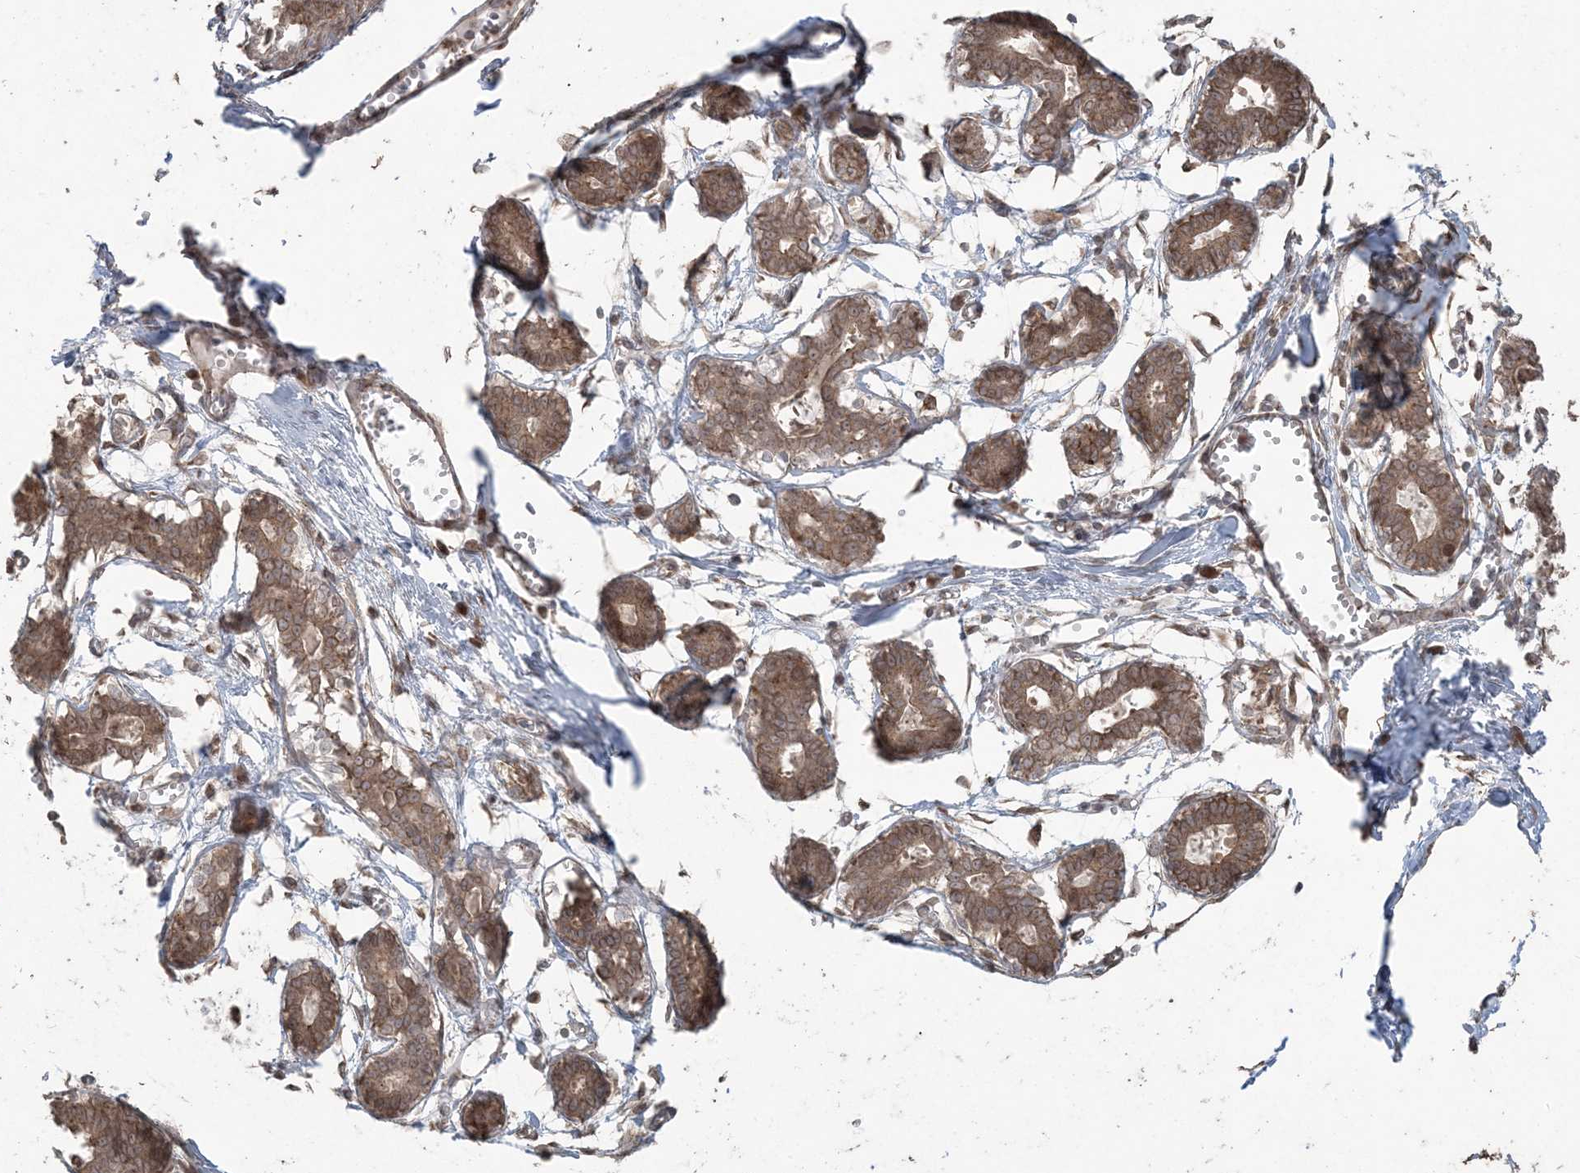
{"staining": {"intensity": "moderate", "quantity": ">75%", "location": "cytoplasmic/membranous"}, "tissue": "breast", "cell_type": "Adipocytes", "image_type": "normal", "snomed": [{"axis": "morphology", "description": "Normal tissue, NOS"}, {"axis": "topography", "description": "Breast"}], "caption": "Immunohistochemical staining of normal breast reveals medium levels of moderate cytoplasmic/membranous staining in about >75% of adipocytes. The staining was performed using DAB to visualize the protein expression in brown, while the nuclei were stained in blue with hematoxylin (Magnification: 20x).", "gene": "DDX19B", "patient": {"sex": "female", "age": 27}}